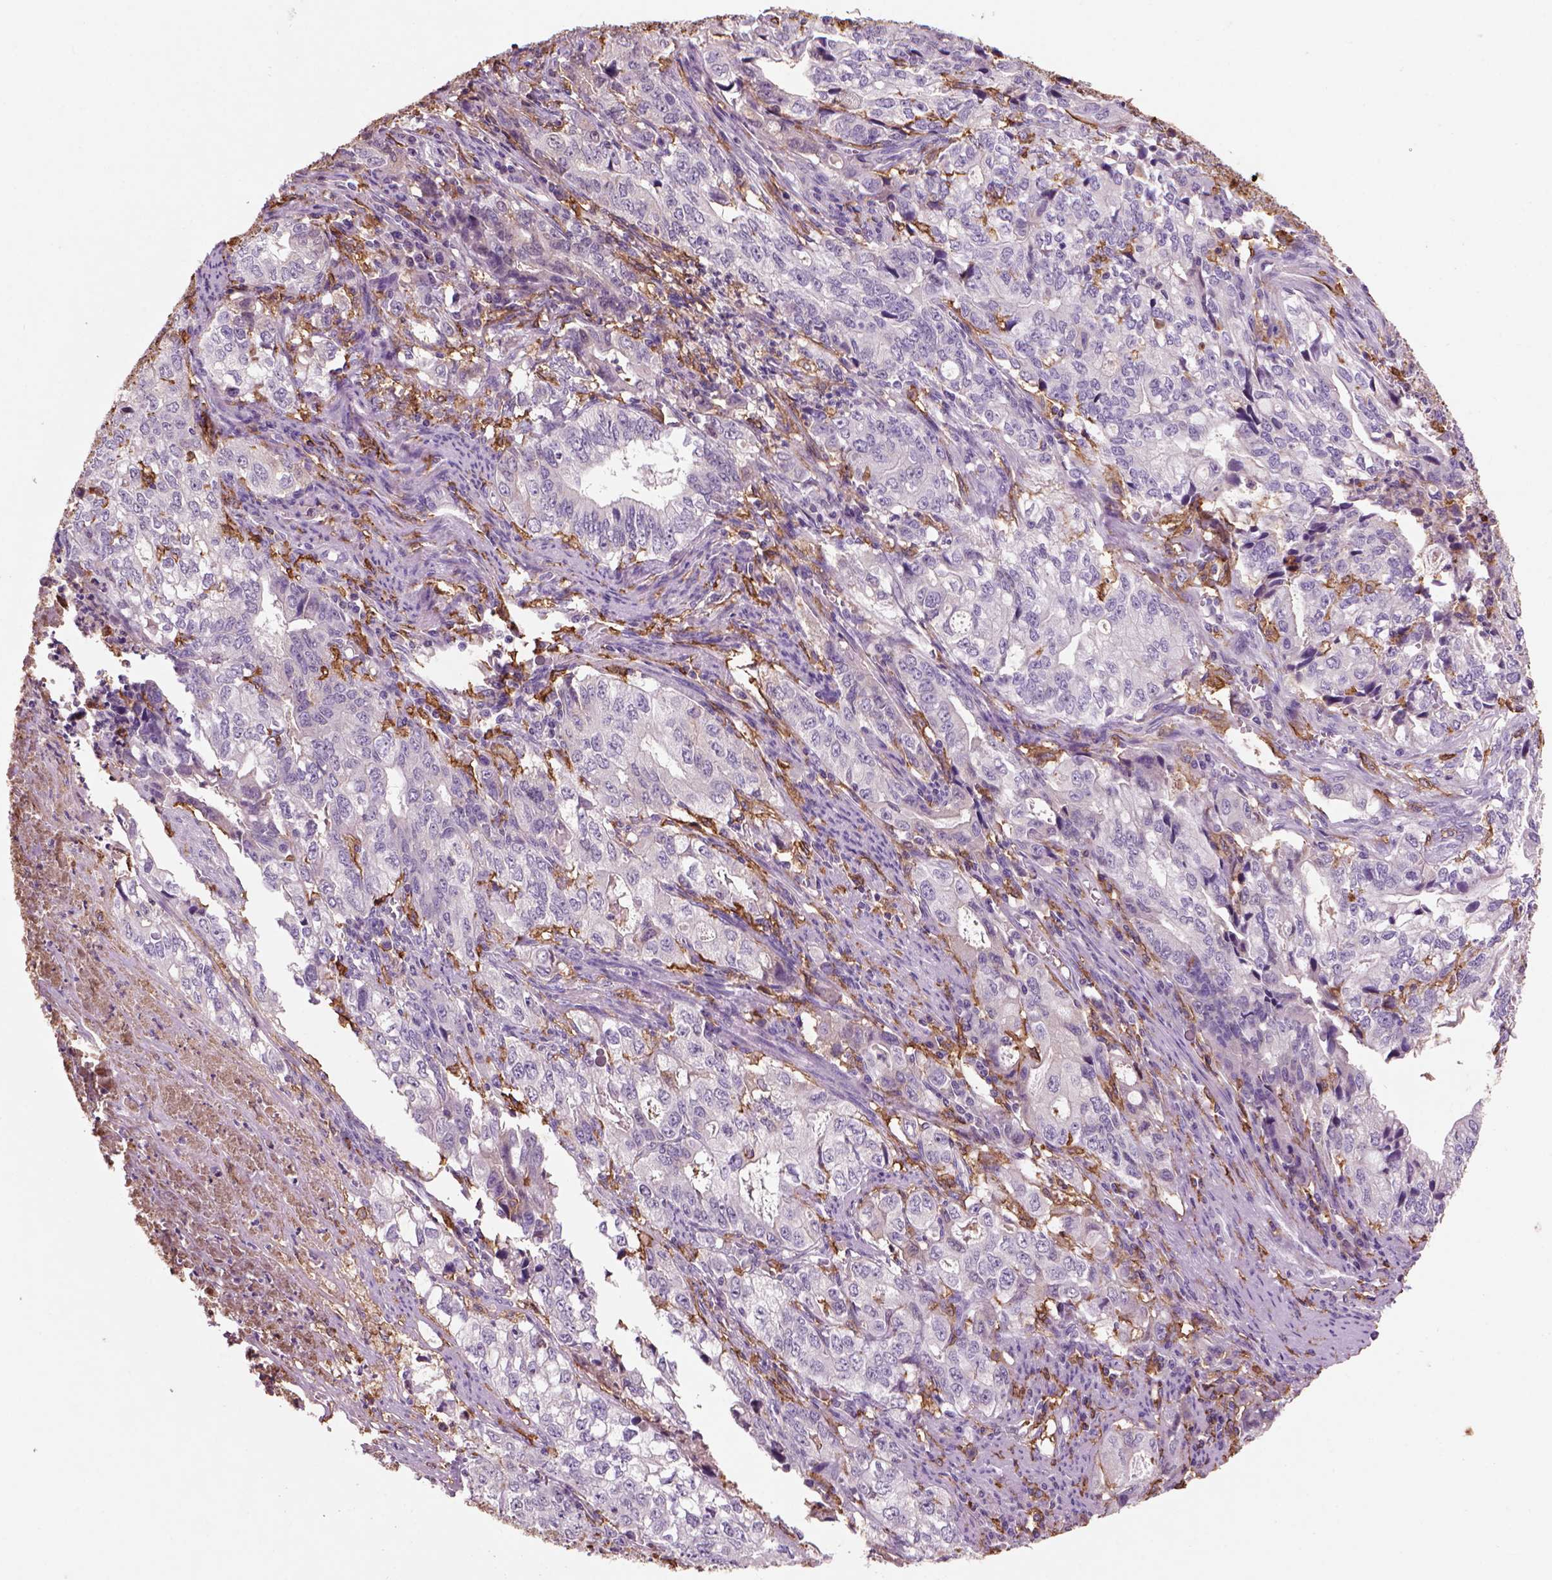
{"staining": {"intensity": "negative", "quantity": "none", "location": "none"}, "tissue": "stomach cancer", "cell_type": "Tumor cells", "image_type": "cancer", "snomed": [{"axis": "morphology", "description": "Adenocarcinoma, NOS"}, {"axis": "topography", "description": "Stomach, lower"}], "caption": "This is an immunohistochemistry image of human stomach adenocarcinoma. There is no positivity in tumor cells.", "gene": "CD14", "patient": {"sex": "female", "age": 72}}